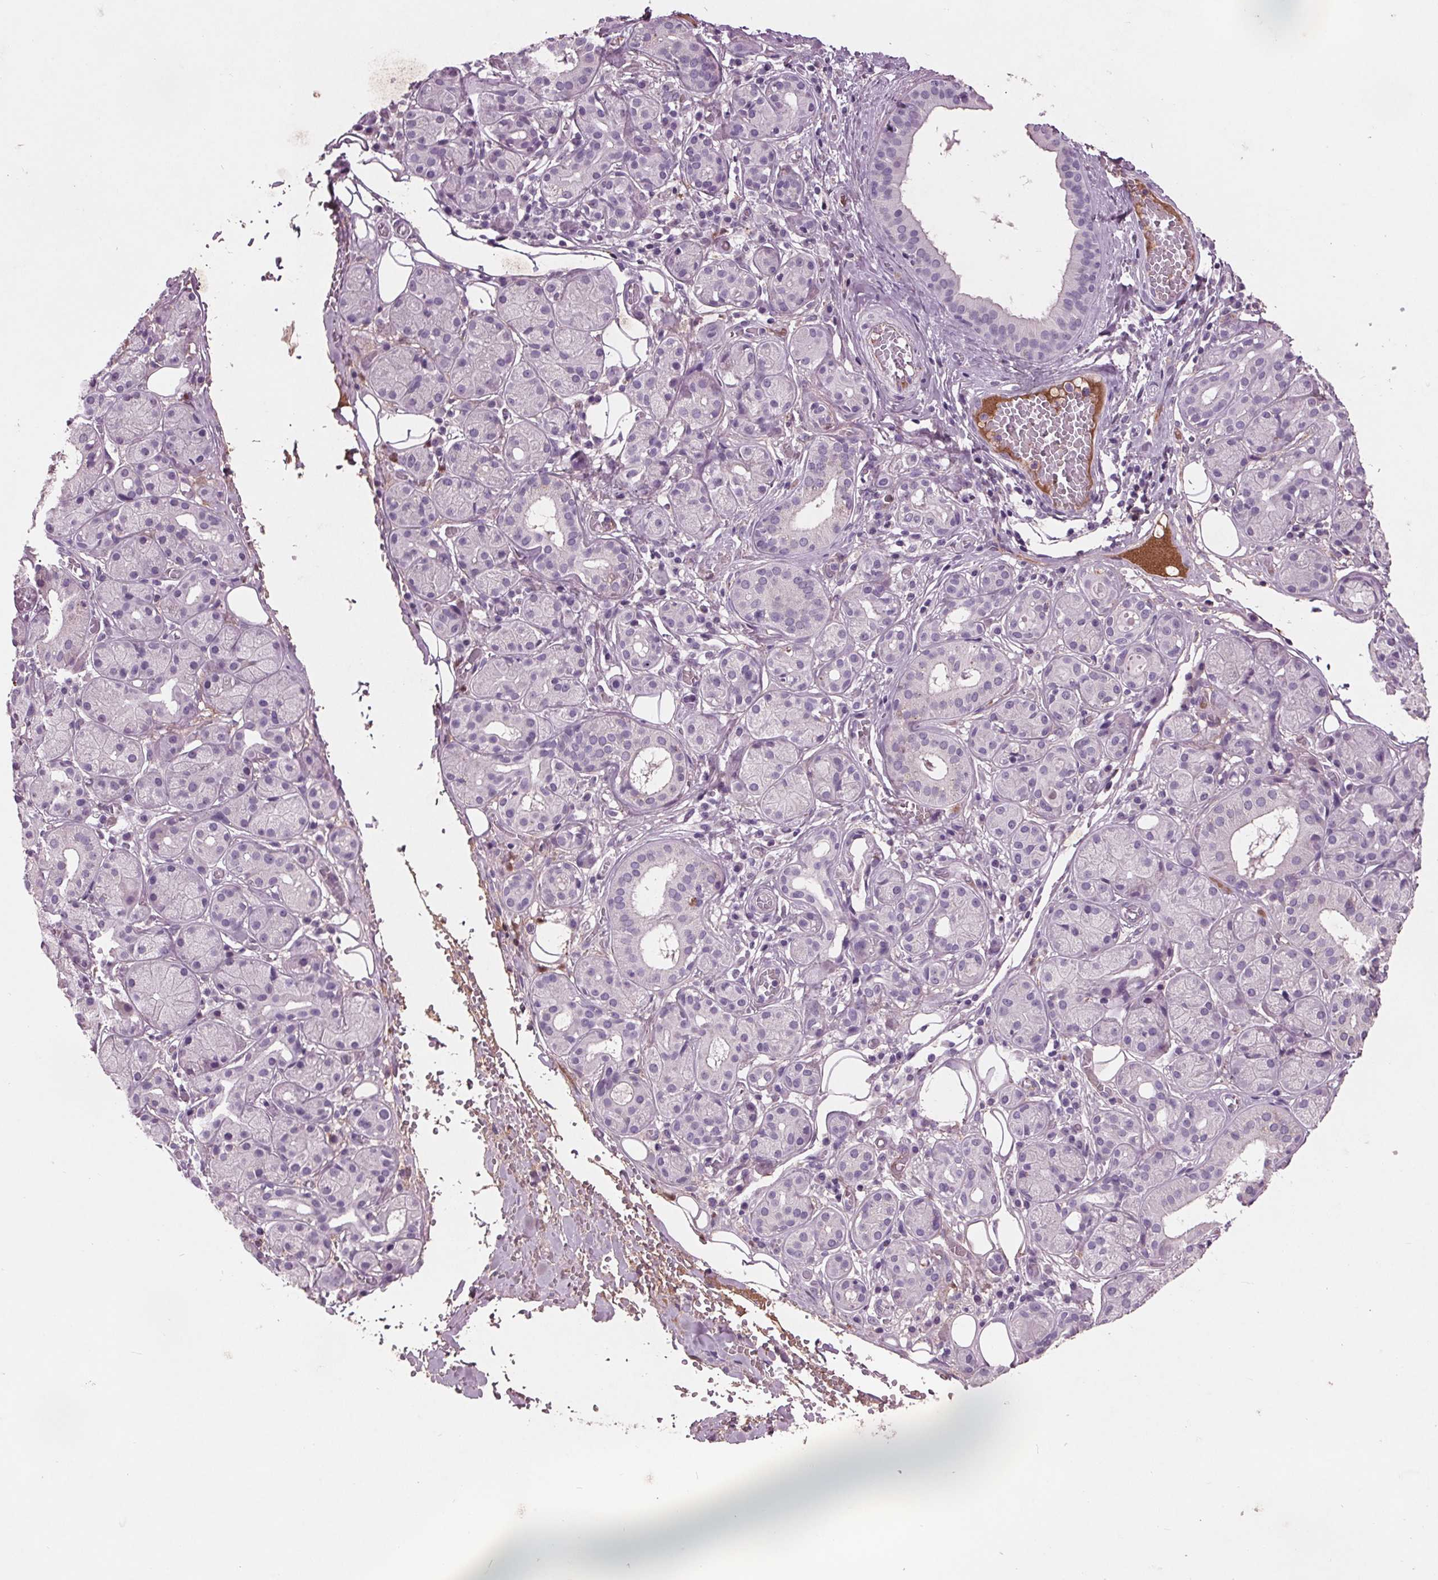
{"staining": {"intensity": "negative", "quantity": "none", "location": "none"}, "tissue": "salivary gland", "cell_type": "Glandular cells", "image_type": "normal", "snomed": [{"axis": "morphology", "description": "Normal tissue, NOS"}, {"axis": "topography", "description": "Salivary gland"}, {"axis": "topography", "description": "Peripheral nerve tissue"}], "caption": "Immunohistochemistry (IHC) histopathology image of normal salivary gland: salivary gland stained with DAB (3,3'-diaminobenzidine) shows no significant protein positivity in glandular cells. (Stains: DAB immunohistochemistry (IHC) with hematoxylin counter stain, Microscopy: brightfield microscopy at high magnification).", "gene": "C6", "patient": {"sex": "male", "age": 71}}